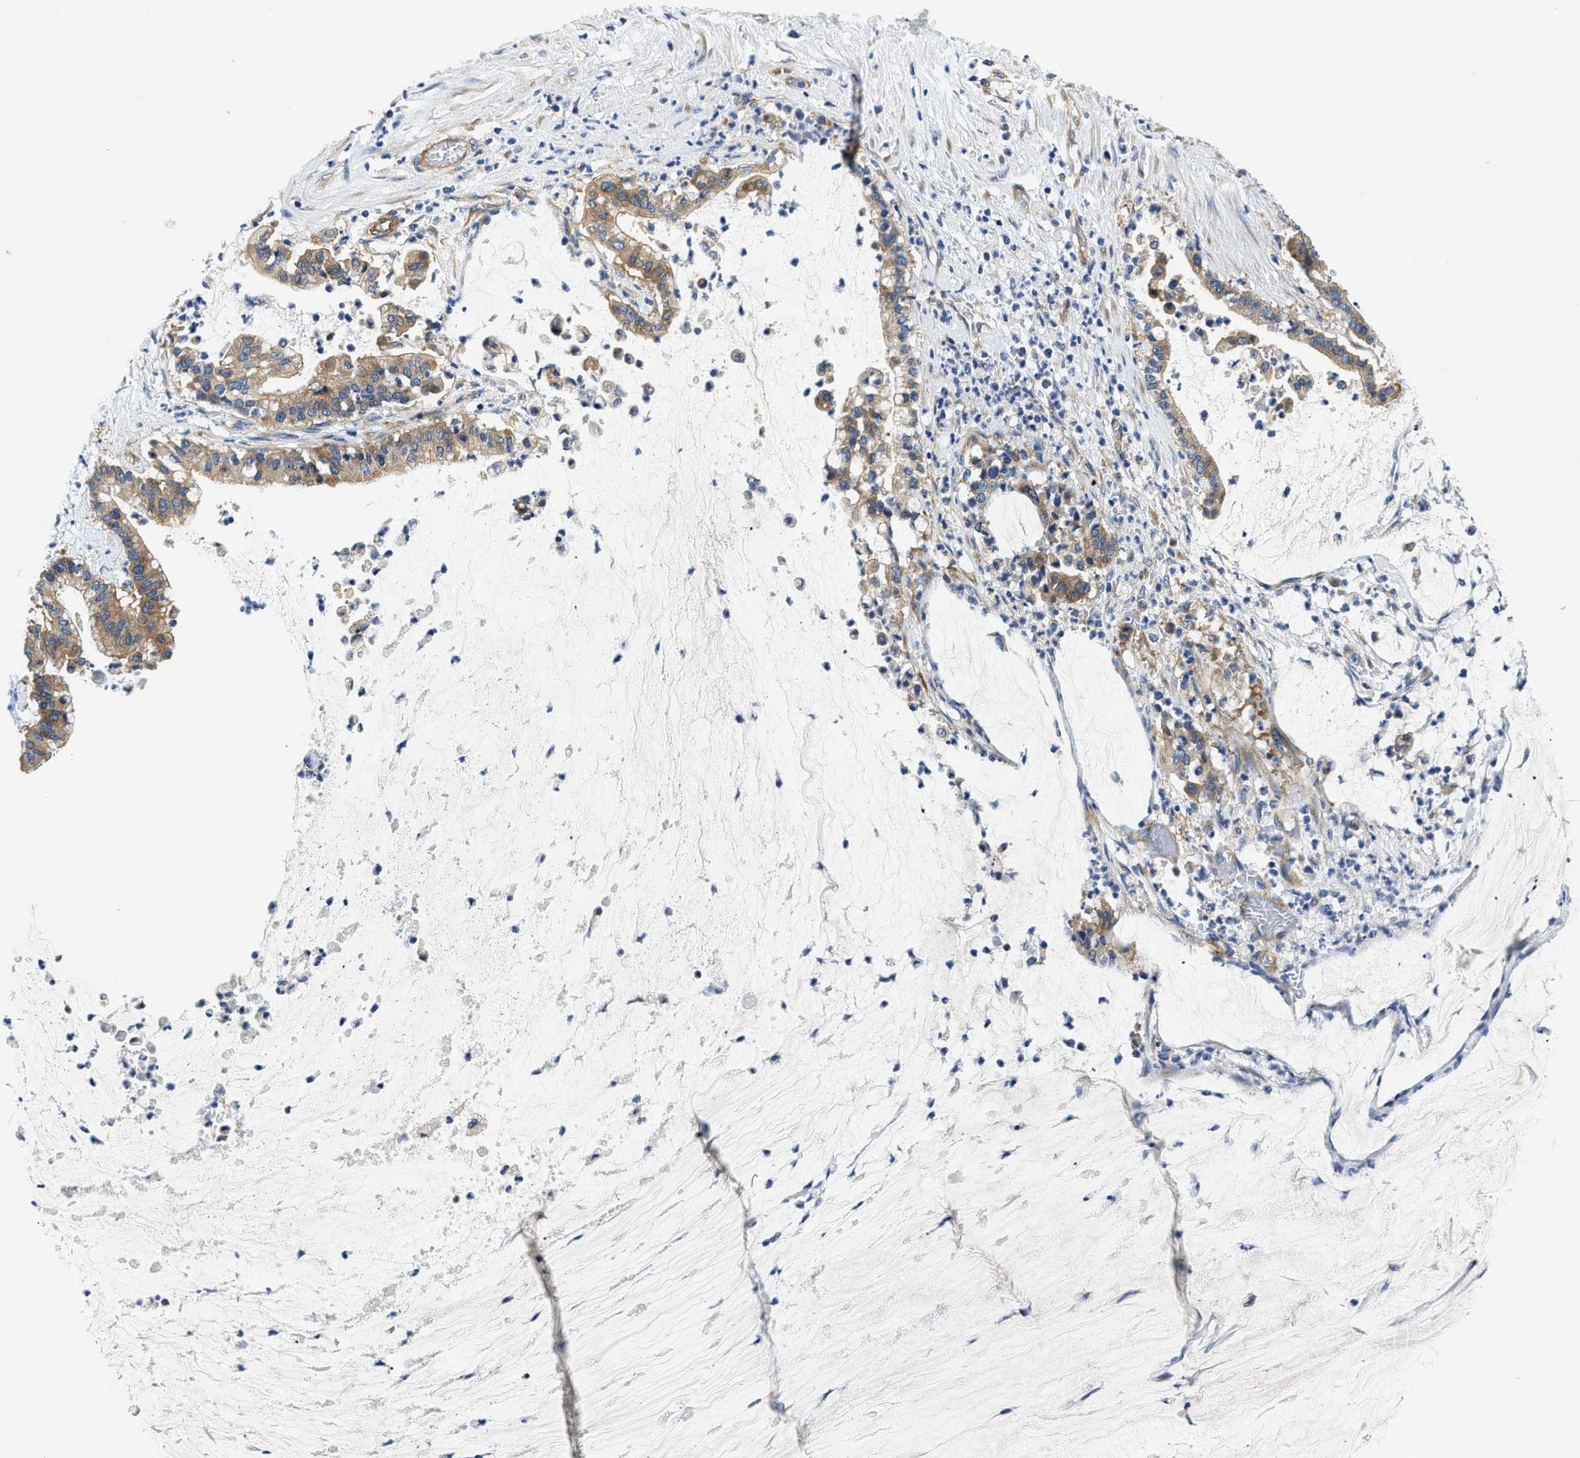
{"staining": {"intensity": "moderate", "quantity": ">75%", "location": "cytoplasmic/membranous"}, "tissue": "pancreatic cancer", "cell_type": "Tumor cells", "image_type": "cancer", "snomed": [{"axis": "morphology", "description": "Adenocarcinoma, NOS"}, {"axis": "topography", "description": "Pancreas"}], "caption": "Moderate cytoplasmic/membranous protein expression is present in approximately >75% of tumor cells in pancreatic adenocarcinoma. The staining was performed using DAB (3,3'-diaminobenzidine) to visualize the protein expression in brown, while the nuclei were stained in blue with hematoxylin (Magnification: 20x).", "gene": "CSDE1", "patient": {"sex": "male", "age": 41}}